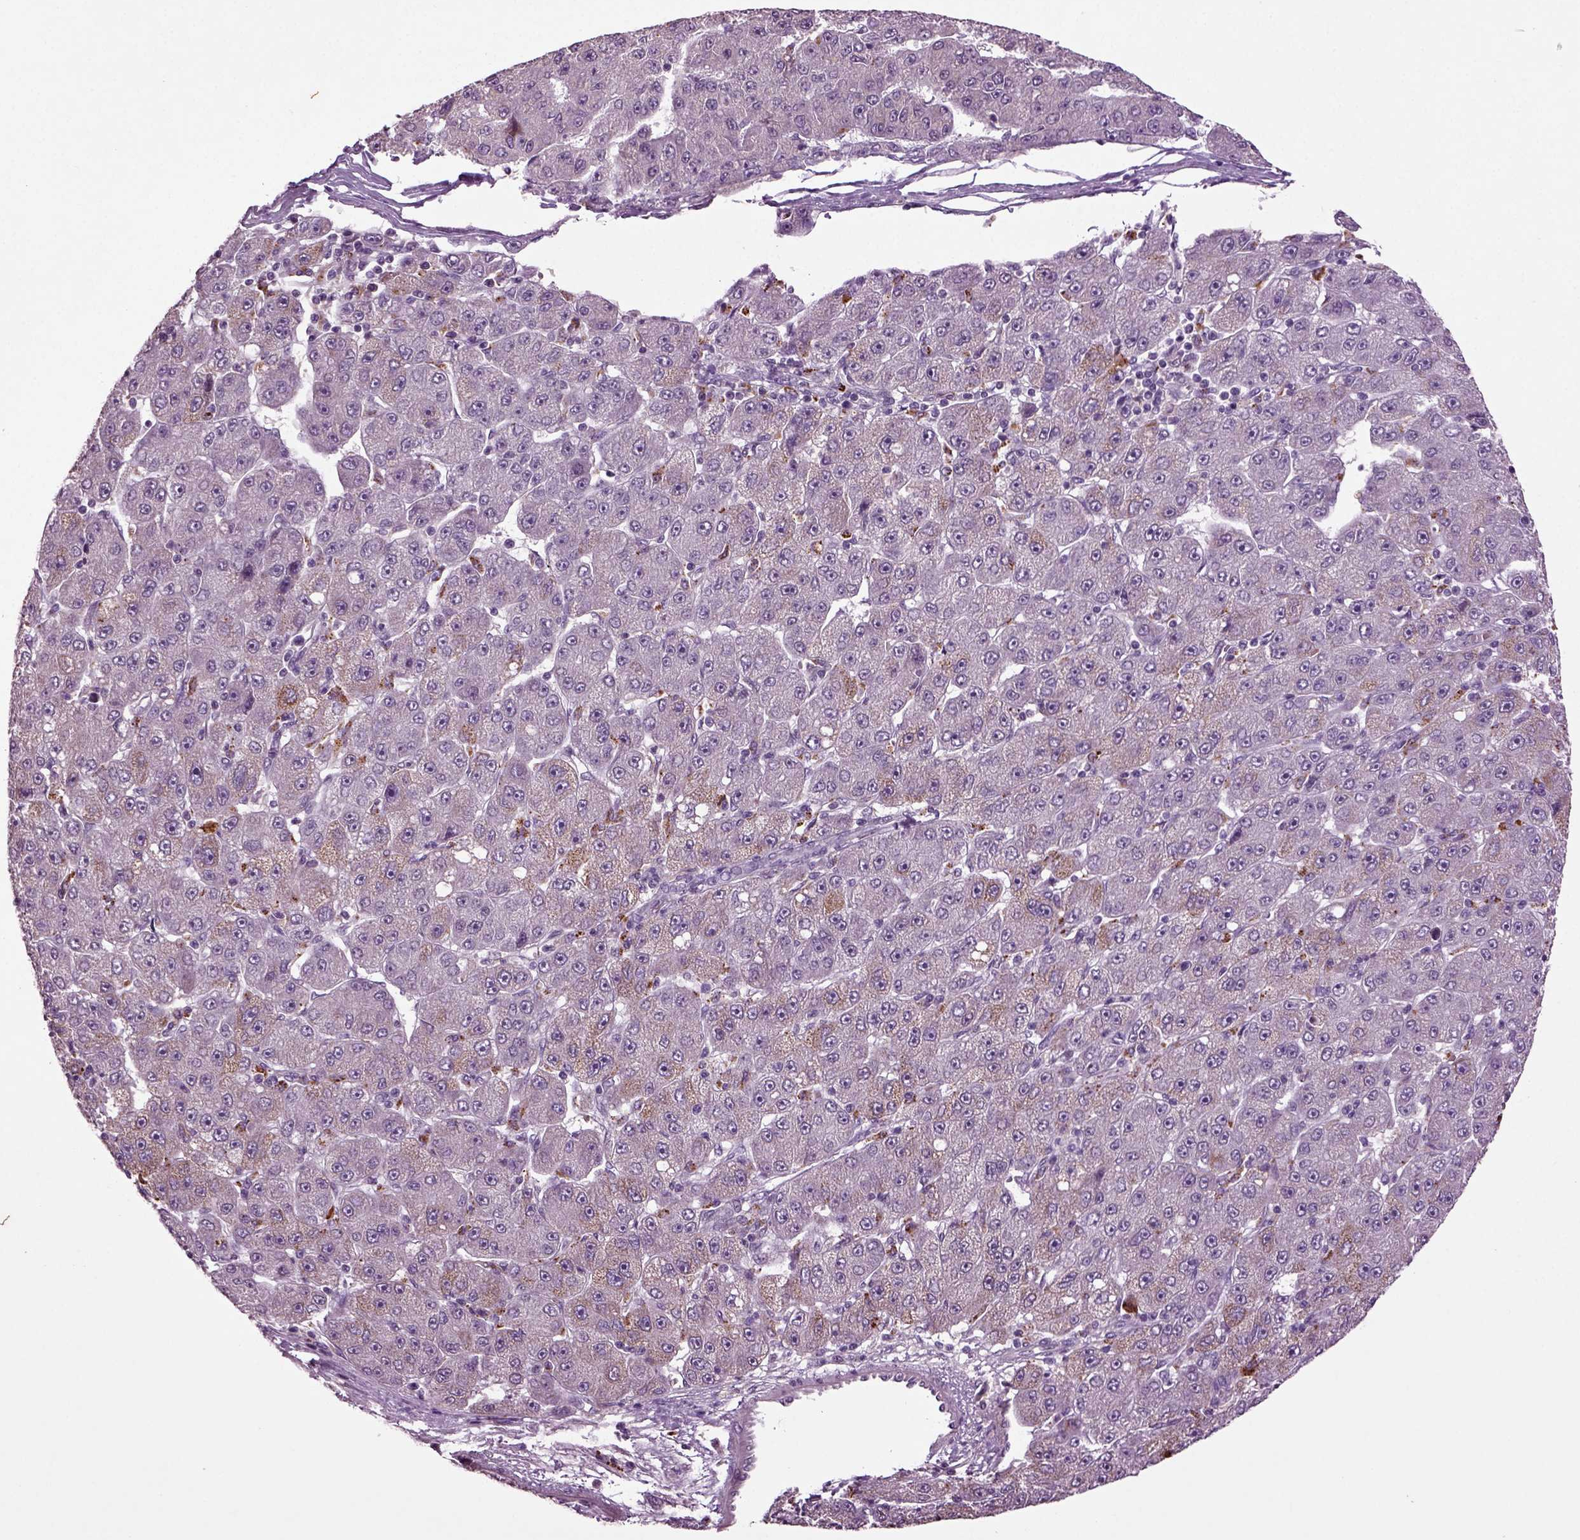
{"staining": {"intensity": "moderate", "quantity": "<25%", "location": "cytoplasmic/membranous"}, "tissue": "liver cancer", "cell_type": "Tumor cells", "image_type": "cancer", "snomed": [{"axis": "morphology", "description": "Carcinoma, Hepatocellular, NOS"}, {"axis": "topography", "description": "Liver"}], "caption": "IHC micrograph of liver hepatocellular carcinoma stained for a protein (brown), which exhibits low levels of moderate cytoplasmic/membranous staining in approximately <25% of tumor cells.", "gene": "SLC17A6", "patient": {"sex": "male", "age": 67}}